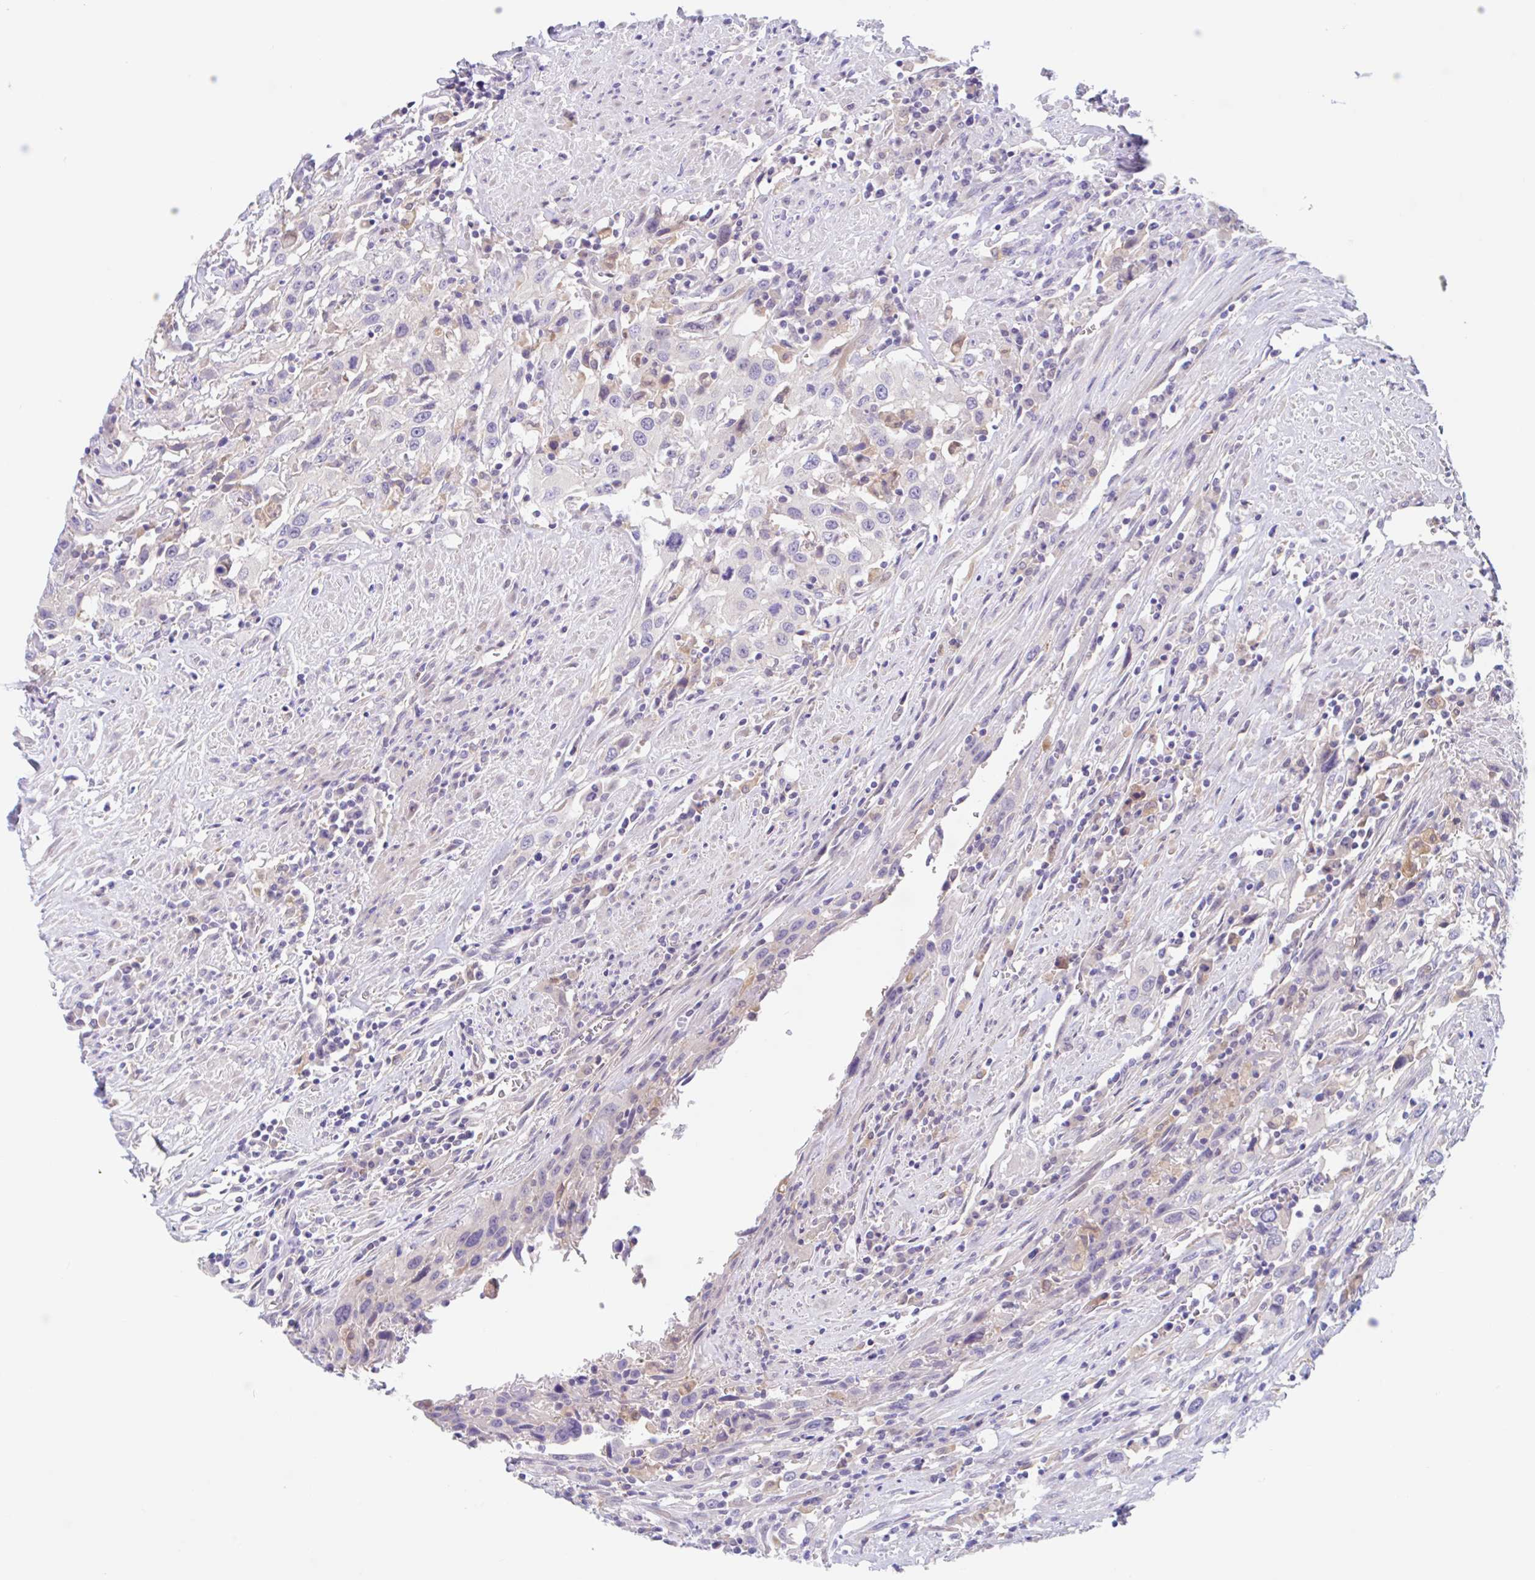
{"staining": {"intensity": "negative", "quantity": "none", "location": "none"}, "tissue": "urothelial cancer", "cell_type": "Tumor cells", "image_type": "cancer", "snomed": [{"axis": "morphology", "description": "Urothelial carcinoma, High grade"}, {"axis": "topography", "description": "Urinary bladder"}], "caption": "Tumor cells are negative for protein expression in human urothelial carcinoma (high-grade).", "gene": "TMEM86A", "patient": {"sex": "male", "age": 61}}